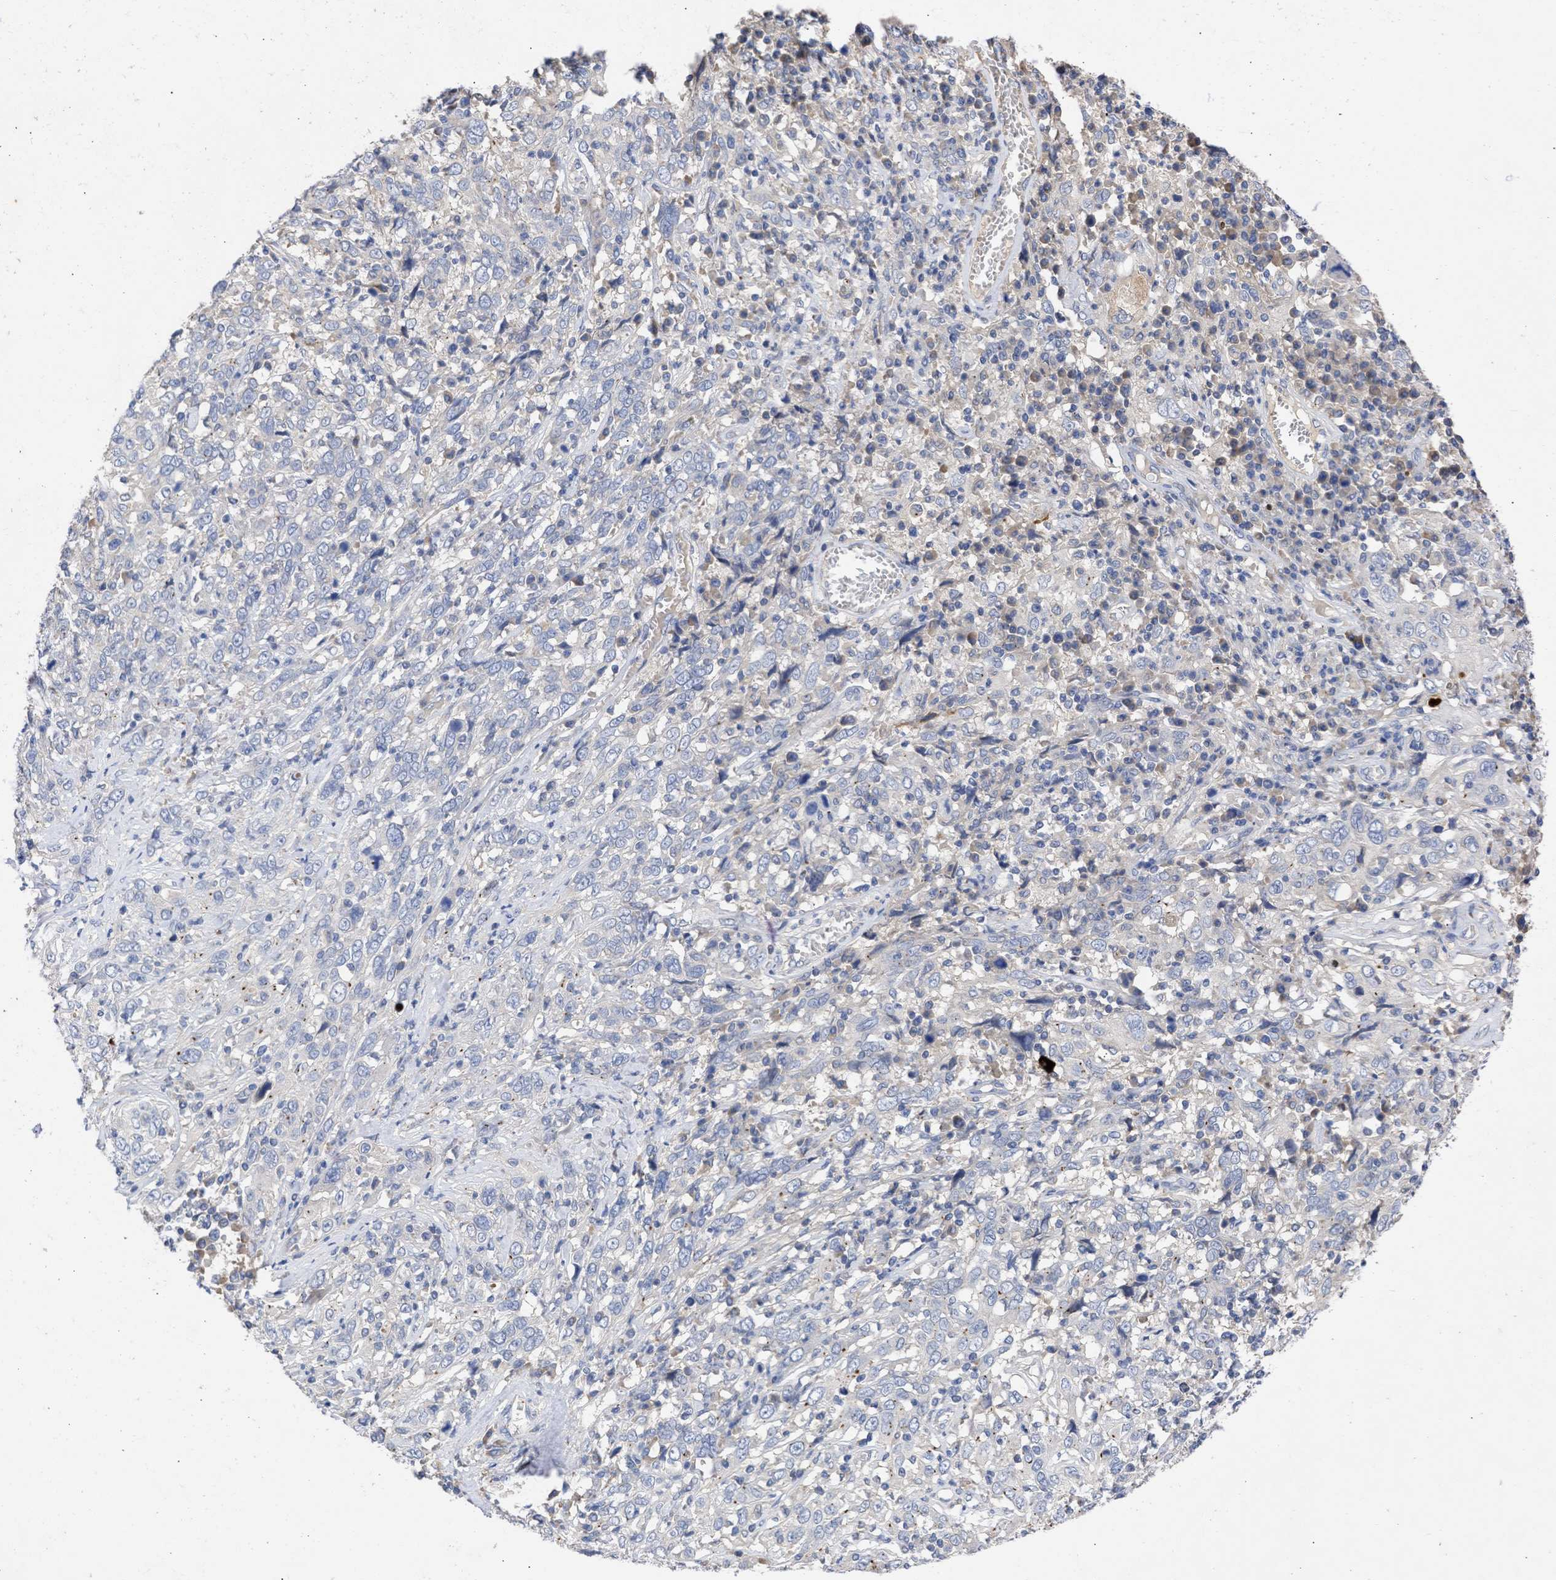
{"staining": {"intensity": "negative", "quantity": "none", "location": "none"}, "tissue": "cervical cancer", "cell_type": "Tumor cells", "image_type": "cancer", "snomed": [{"axis": "morphology", "description": "Squamous cell carcinoma, NOS"}, {"axis": "topography", "description": "Cervix"}], "caption": "An image of squamous cell carcinoma (cervical) stained for a protein exhibits no brown staining in tumor cells.", "gene": "ARHGEF4", "patient": {"sex": "female", "age": 46}}